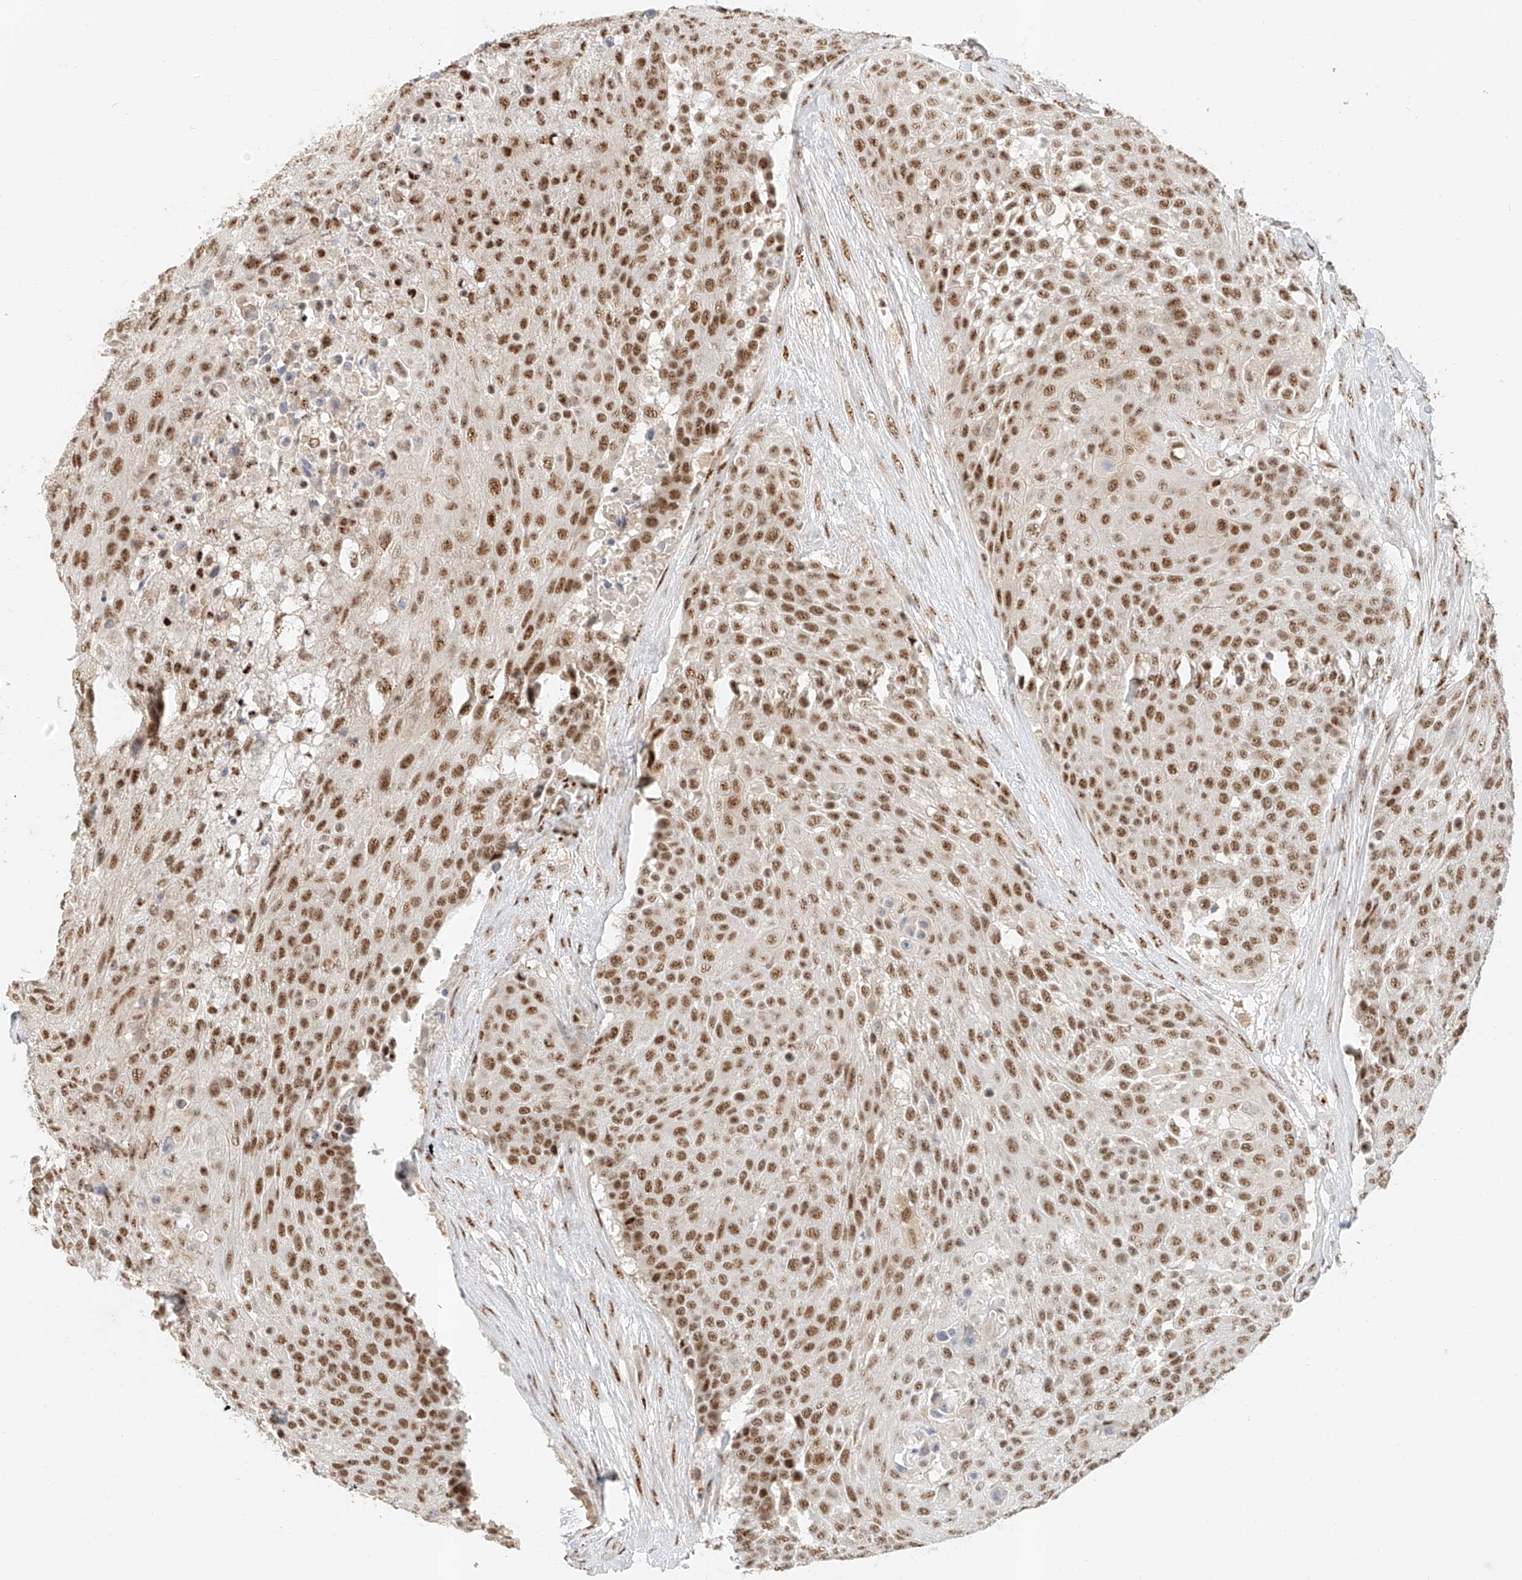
{"staining": {"intensity": "moderate", "quantity": ">75%", "location": "nuclear"}, "tissue": "urothelial cancer", "cell_type": "Tumor cells", "image_type": "cancer", "snomed": [{"axis": "morphology", "description": "Urothelial carcinoma, High grade"}, {"axis": "topography", "description": "Urinary bladder"}], "caption": "DAB immunohistochemical staining of human high-grade urothelial carcinoma displays moderate nuclear protein expression in about >75% of tumor cells.", "gene": "CXorf58", "patient": {"sex": "female", "age": 63}}